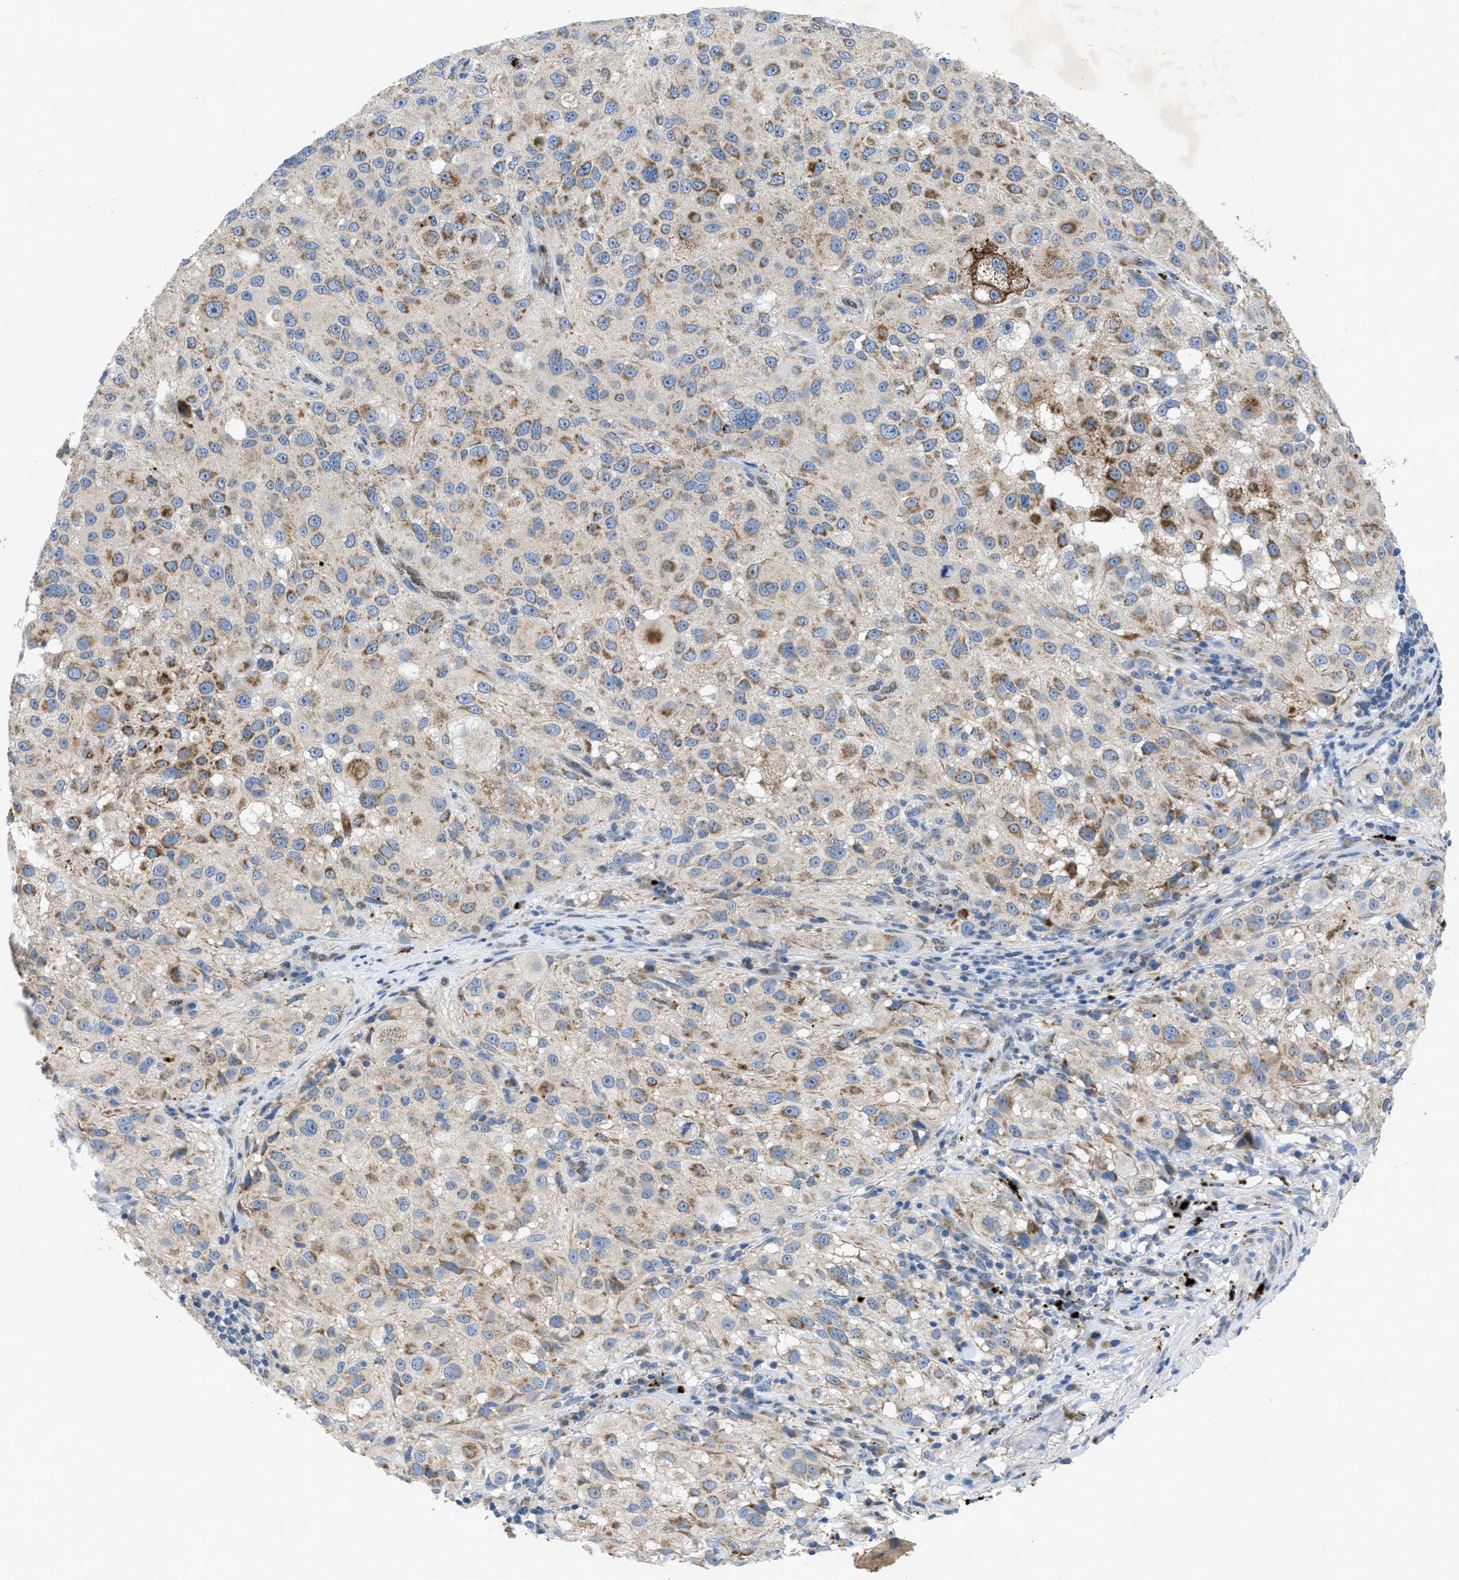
{"staining": {"intensity": "moderate", "quantity": "25%-75%", "location": "cytoplasmic/membranous"}, "tissue": "melanoma", "cell_type": "Tumor cells", "image_type": "cancer", "snomed": [{"axis": "morphology", "description": "Necrosis, NOS"}, {"axis": "morphology", "description": "Malignant melanoma, NOS"}, {"axis": "topography", "description": "Skin"}], "caption": "Immunohistochemistry image of neoplastic tissue: melanoma stained using immunohistochemistry displays medium levels of moderate protein expression localized specifically in the cytoplasmic/membranous of tumor cells, appearing as a cytoplasmic/membranous brown color.", "gene": "PNKD", "patient": {"sex": "female", "age": 87}}